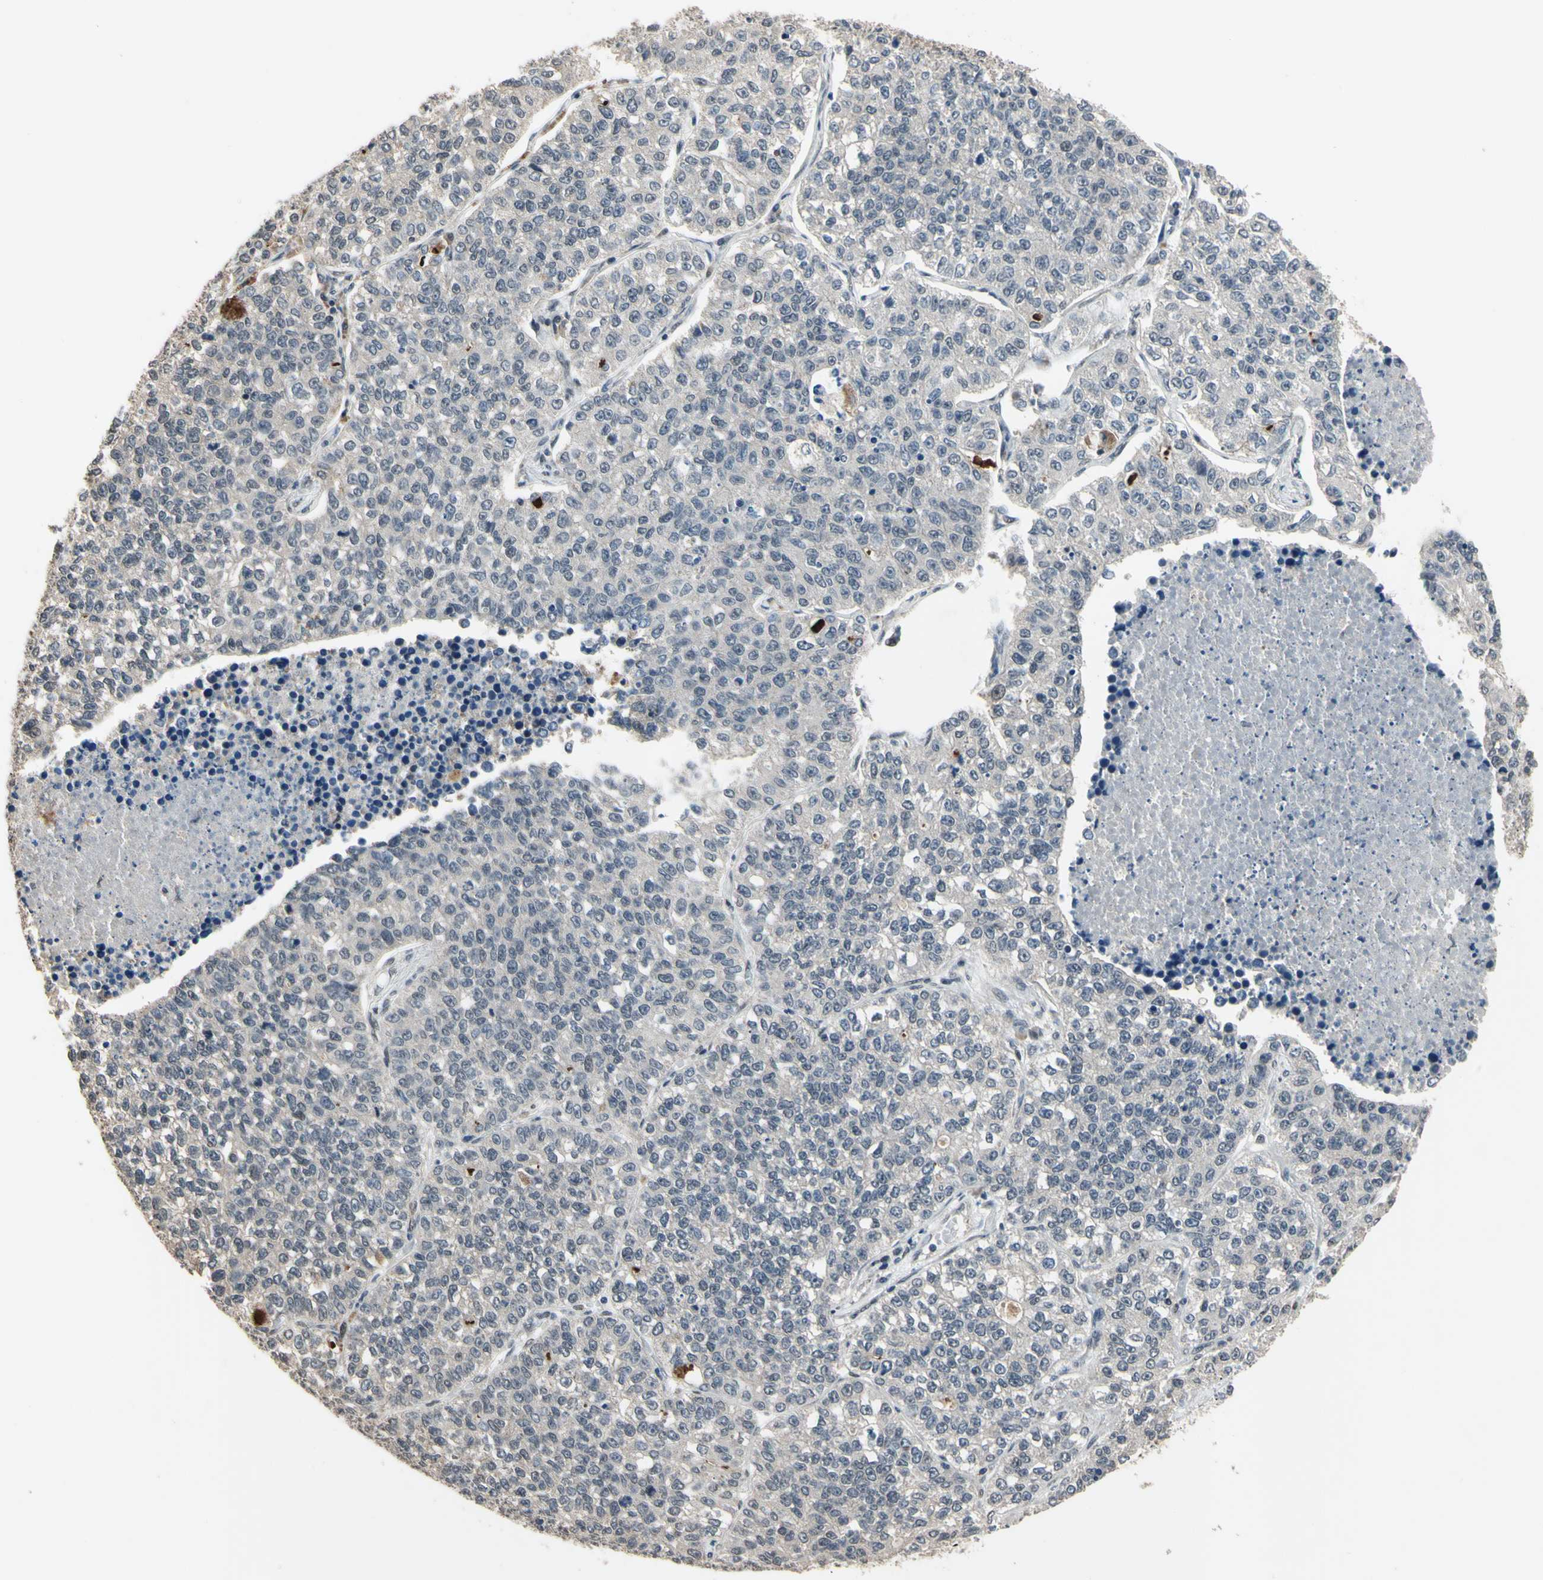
{"staining": {"intensity": "negative", "quantity": "none", "location": "none"}, "tissue": "lung cancer", "cell_type": "Tumor cells", "image_type": "cancer", "snomed": [{"axis": "morphology", "description": "Adenocarcinoma, NOS"}, {"axis": "topography", "description": "Lung"}], "caption": "Immunohistochemistry photomicrograph of neoplastic tissue: human lung adenocarcinoma stained with DAB (3,3'-diaminobenzidine) demonstrates no significant protein expression in tumor cells.", "gene": "ZNF174", "patient": {"sex": "male", "age": 49}}